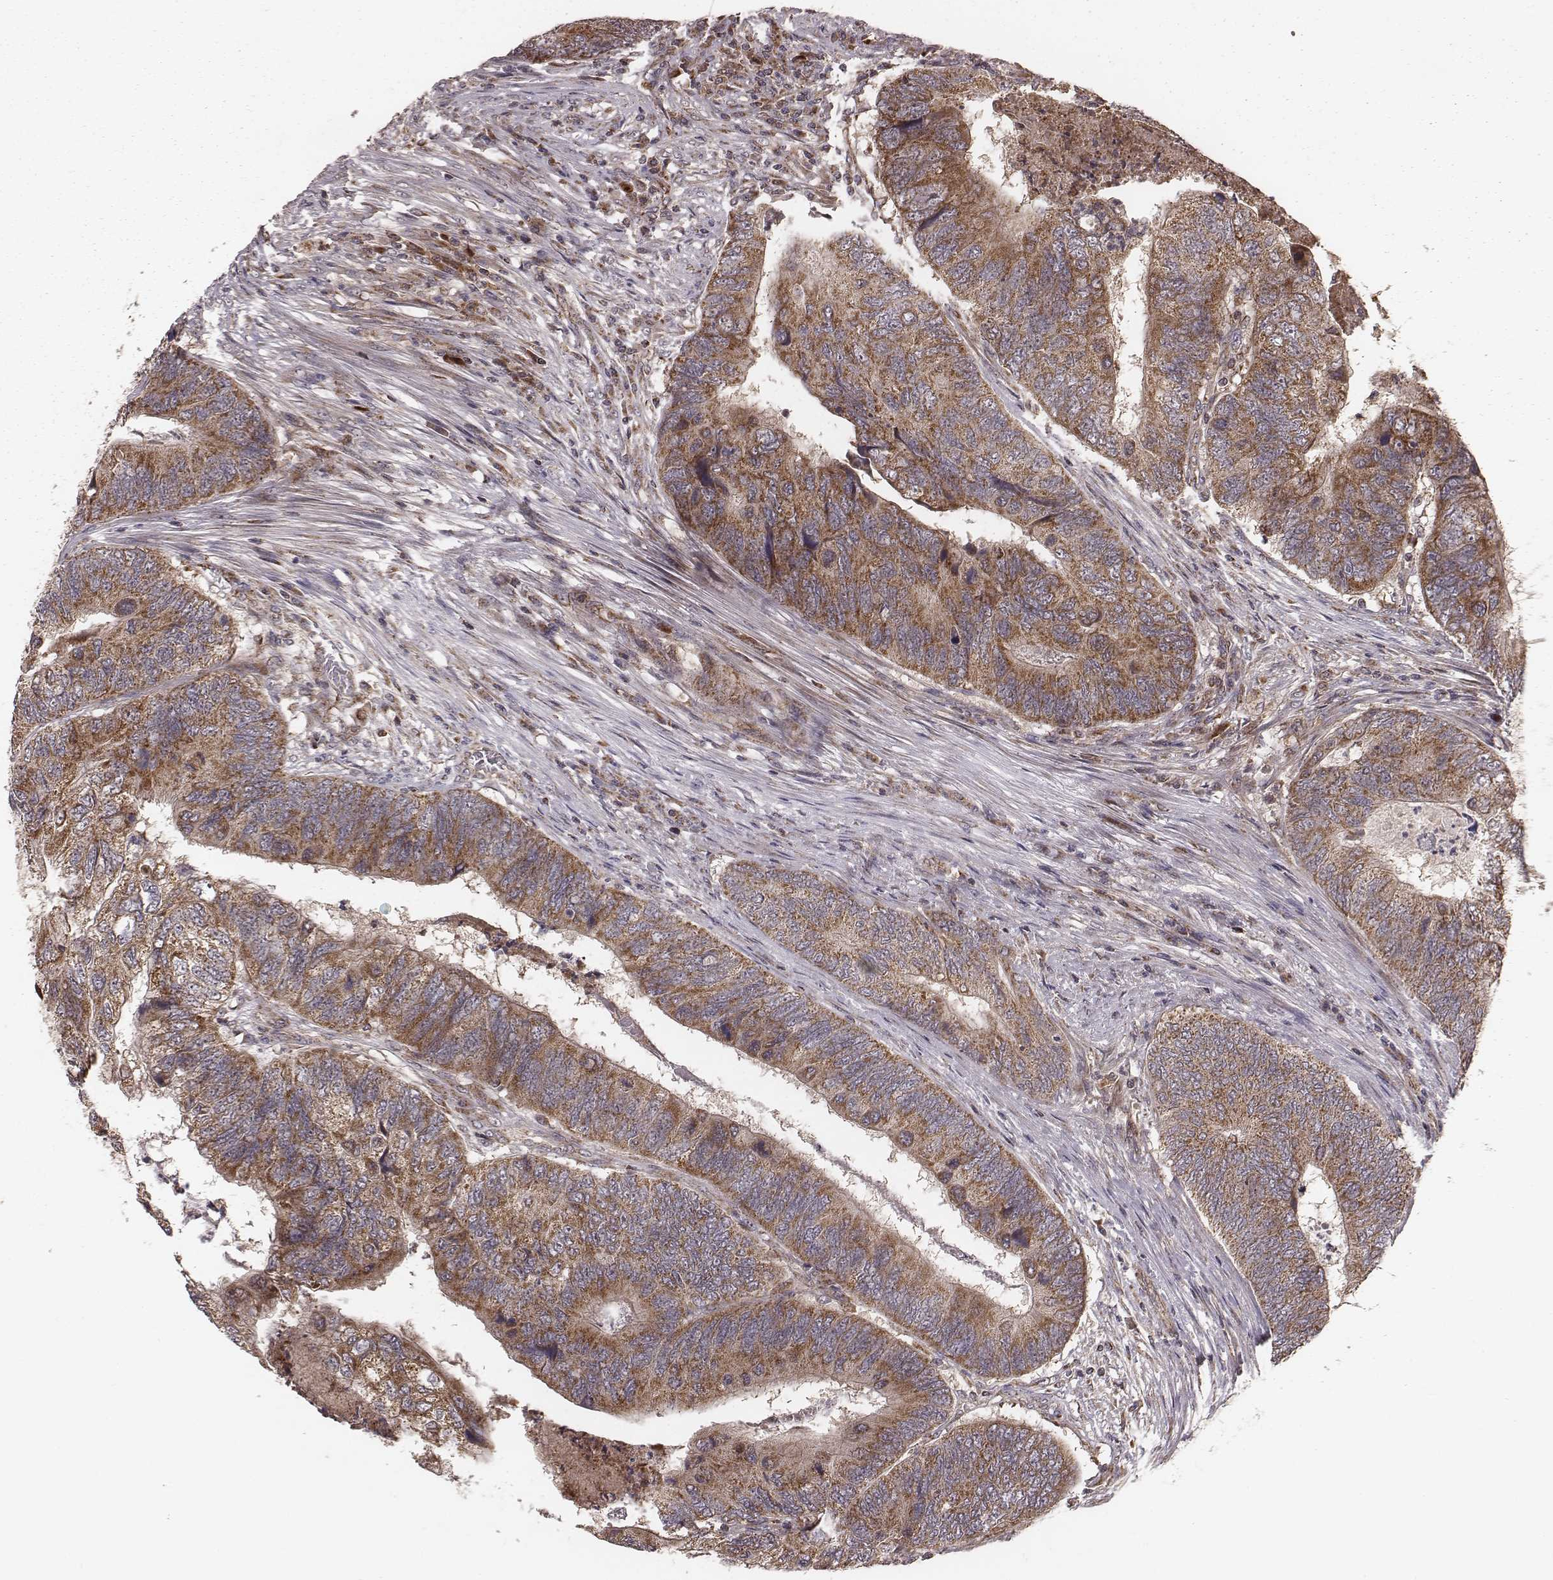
{"staining": {"intensity": "moderate", "quantity": ">75%", "location": "cytoplasmic/membranous"}, "tissue": "colorectal cancer", "cell_type": "Tumor cells", "image_type": "cancer", "snomed": [{"axis": "morphology", "description": "Adenocarcinoma, NOS"}, {"axis": "topography", "description": "Colon"}], "caption": "Immunohistochemical staining of adenocarcinoma (colorectal) demonstrates medium levels of moderate cytoplasmic/membranous expression in about >75% of tumor cells. The staining was performed using DAB (3,3'-diaminobenzidine), with brown indicating positive protein expression. Nuclei are stained blue with hematoxylin.", "gene": "ZDHHC21", "patient": {"sex": "female", "age": 67}}